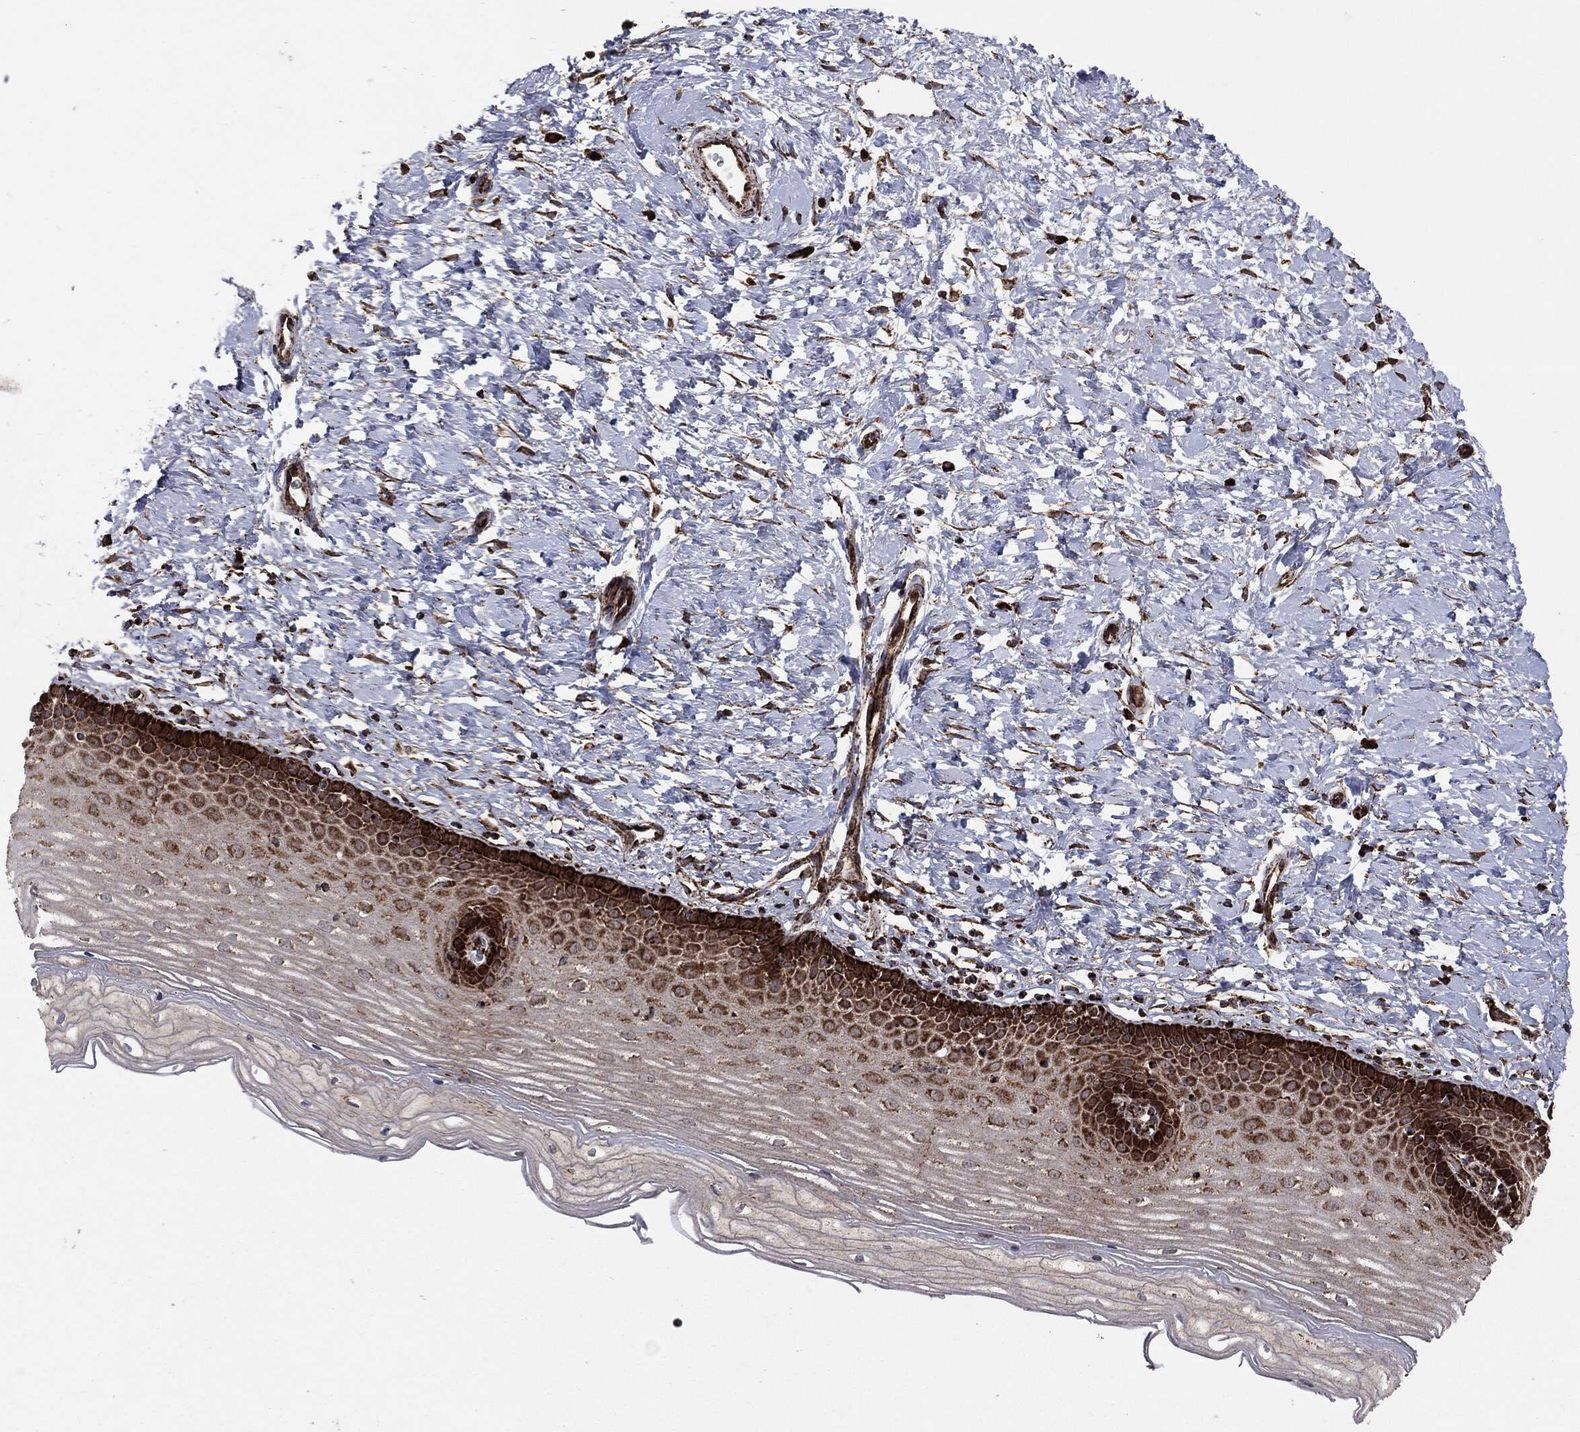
{"staining": {"intensity": "strong", "quantity": ">75%", "location": "cytoplasmic/membranous"}, "tissue": "cervix", "cell_type": "Glandular cells", "image_type": "normal", "snomed": [{"axis": "morphology", "description": "Normal tissue, NOS"}, {"axis": "topography", "description": "Cervix"}], "caption": "Brown immunohistochemical staining in normal human cervix reveals strong cytoplasmic/membranous positivity in about >75% of glandular cells. Nuclei are stained in blue.", "gene": "MAP2K1", "patient": {"sex": "female", "age": 37}}